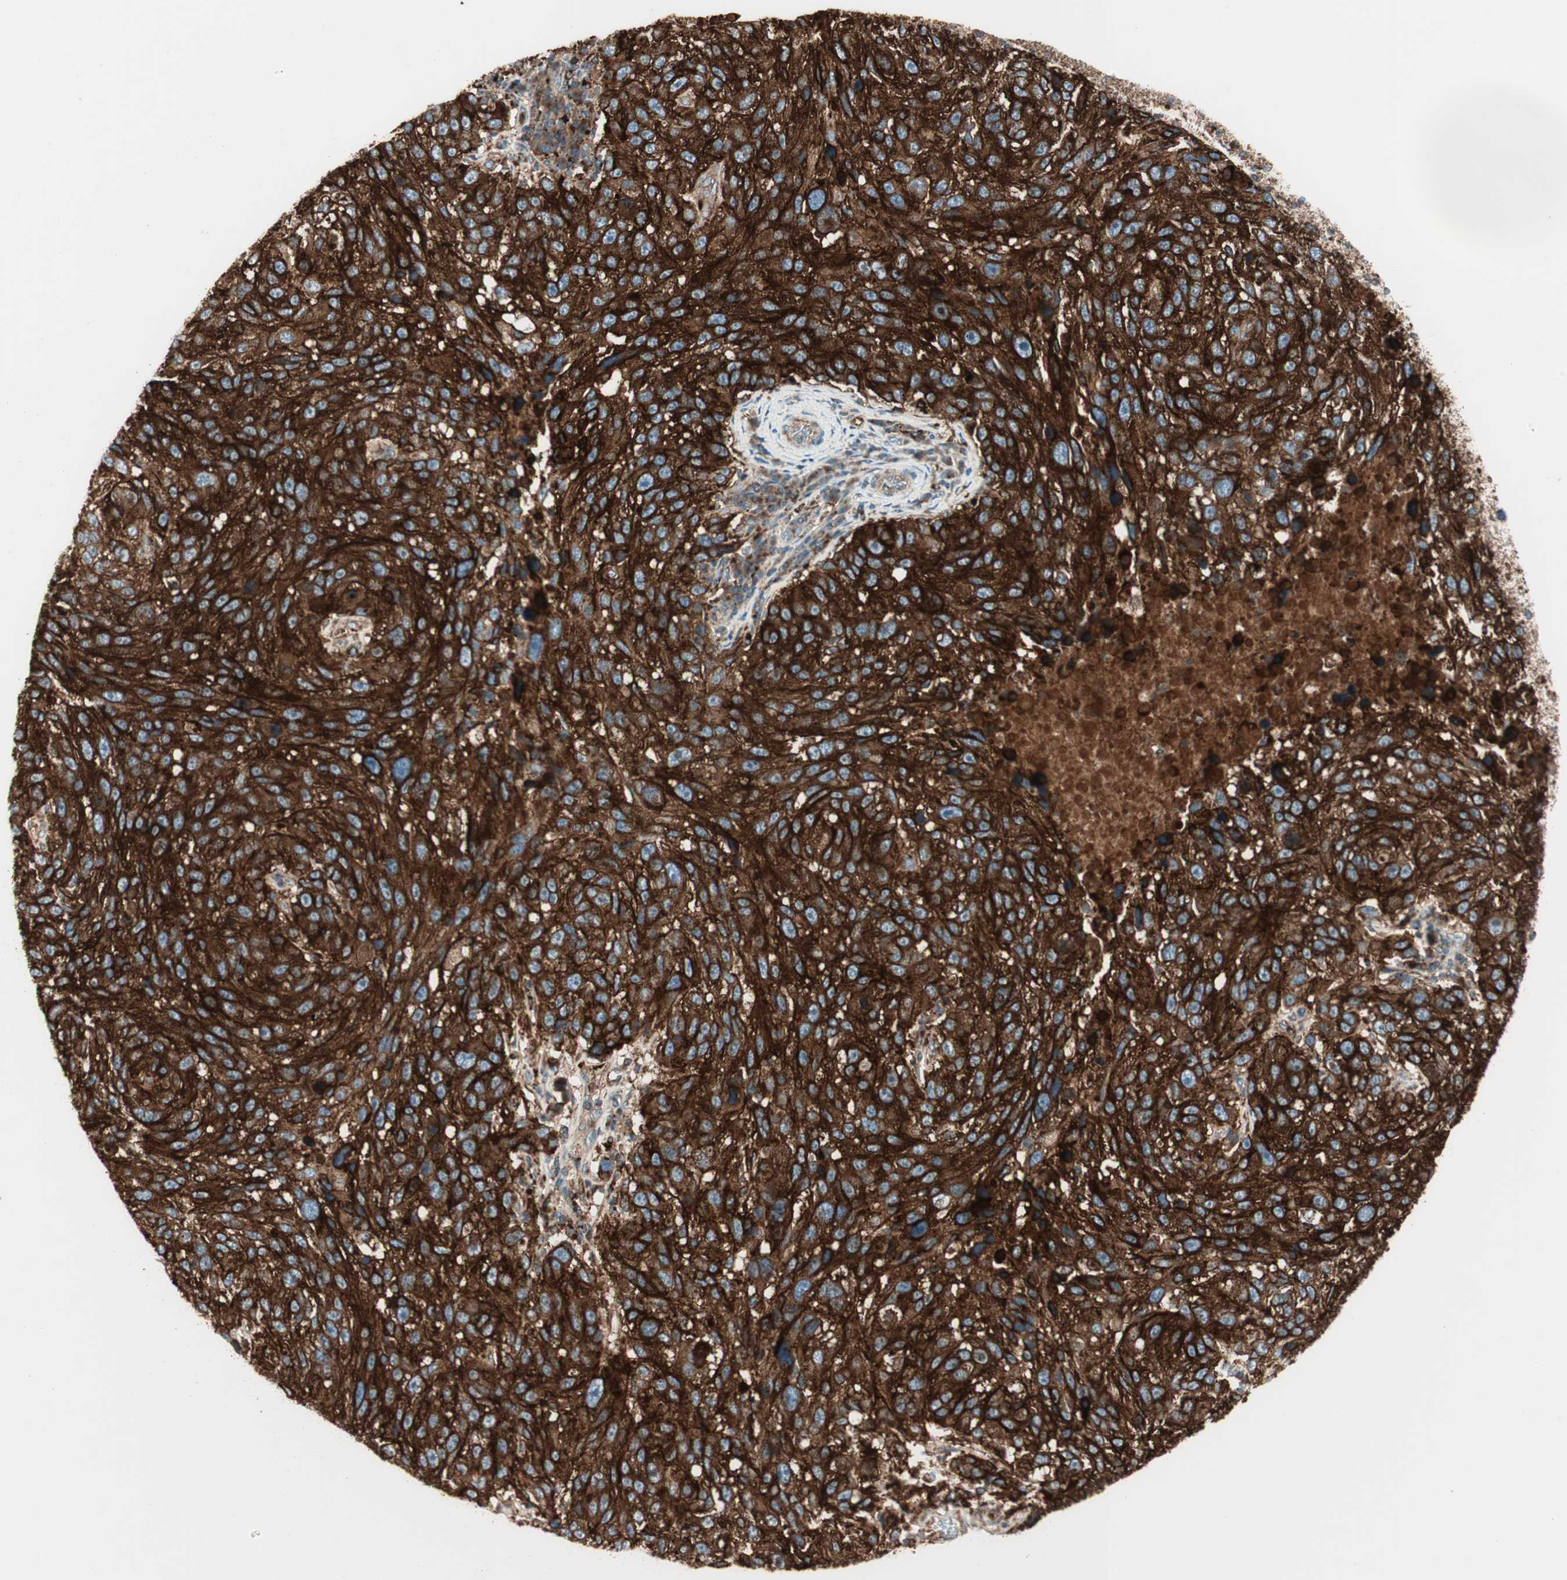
{"staining": {"intensity": "strong", "quantity": ">75%", "location": "cytoplasmic/membranous"}, "tissue": "melanoma", "cell_type": "Tumor cells", "image_type": "cancer", "snomed": [{"axis": "morphology", "description": "Malignant melanoma, NOS"}, {"axis": "topography", "description": "Skin"}], "caption": "Malignant melanoma stained with a protein marker exhibits strong staining in tumor cells.", "gene": "ATP6V1G1", "patient": {"sex": "male", "age": 53}}